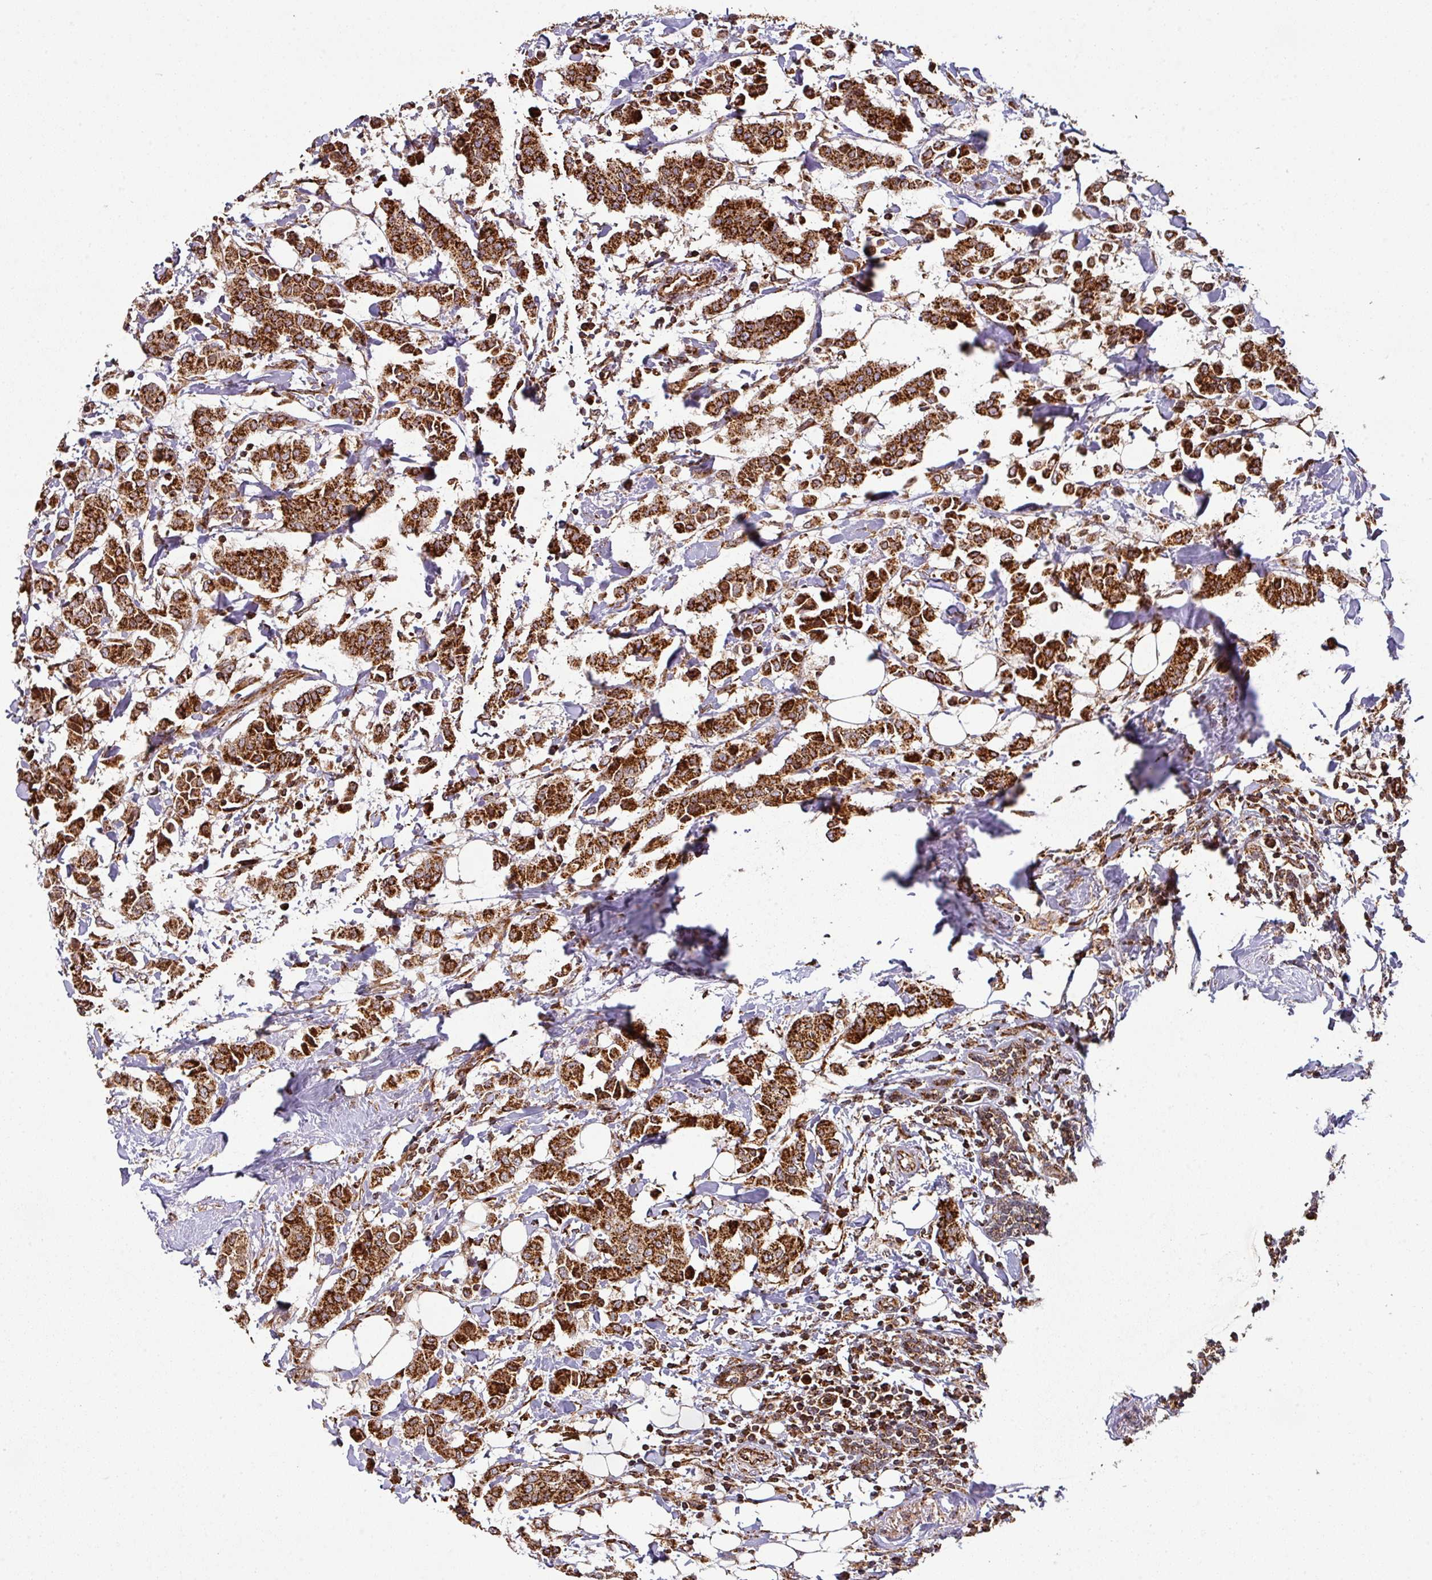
{"staining": {"intensity": "strong", "quantity": ">75%", "location": "cytoplasmic/membranous"}, "tissue": "breast cancer", "cell_type": "Tumor cells", "image_type": "cancer", "snomed": [{"axis": "morphology", "description": "Duct carcinoma"}, {"axis": "topography", "description": "Breast"}], "caption": "Protein analysis of breast cancer tissue demonstrates strong cytoplasmic/membranous expression in about >75% of tumor cells.", "gene": "TRAP1", "patient": {"sex": "female", "age": 40}}